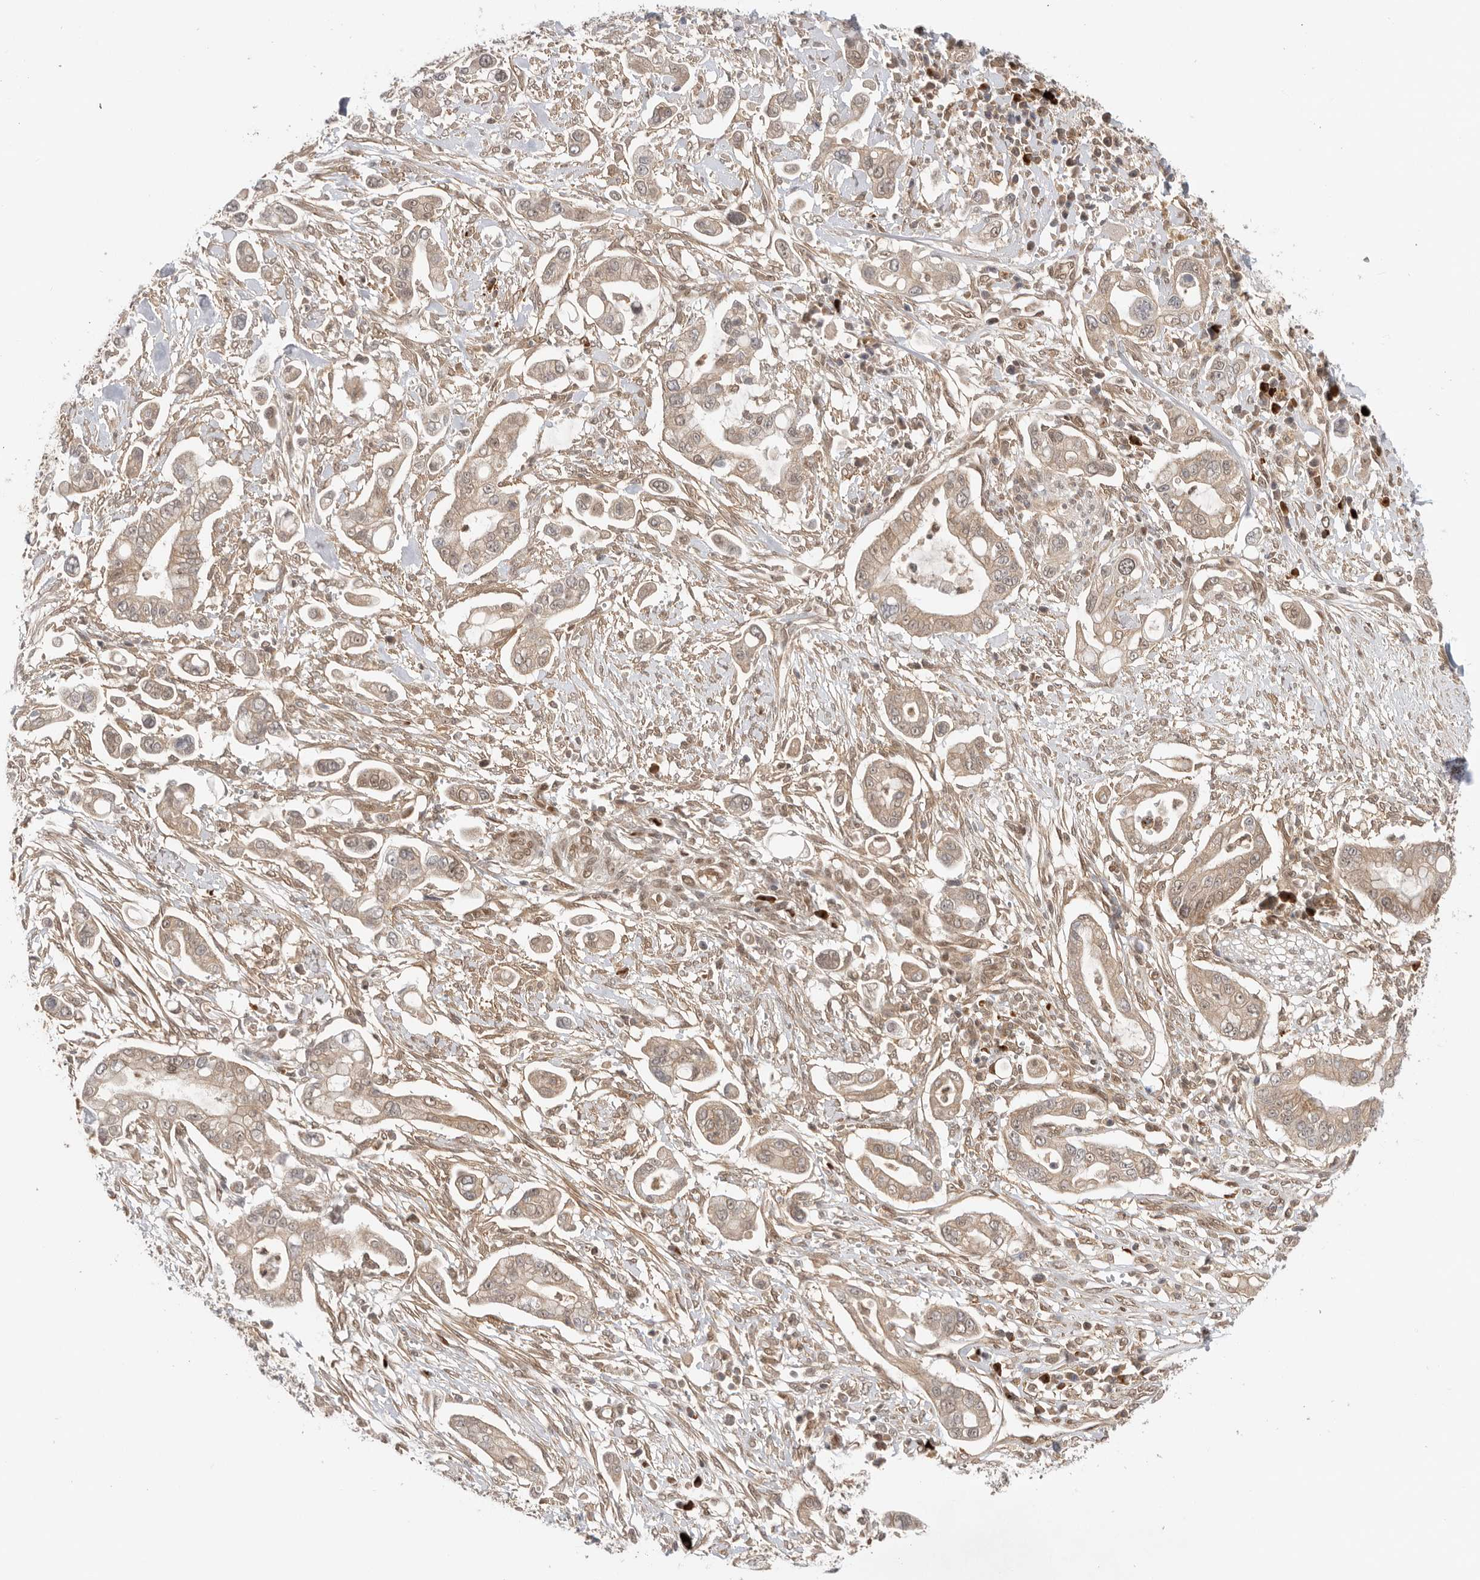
{"staining": {"intensity": "weak", "quantity": "<25%", "location": "cytoplasmic/membranous,nuclear"}, "tissue": "pancreatic cancer", "cell_type": "Tumor cells", "image_type": "cancer", "snomed": [{"axis": "morphology", "description": "Adenocarcinoma, NOS"}, {"axis": "topography", "description": "Pancreas"}], "caption": "Adenocarcinoma (pancreatic) was stained to show a protein in brown. There is no significant expression in tumor cells. Nuclei are stained in blue.", "gene": "DCAF8", "patient": {"sex": "male", "age": 68}}